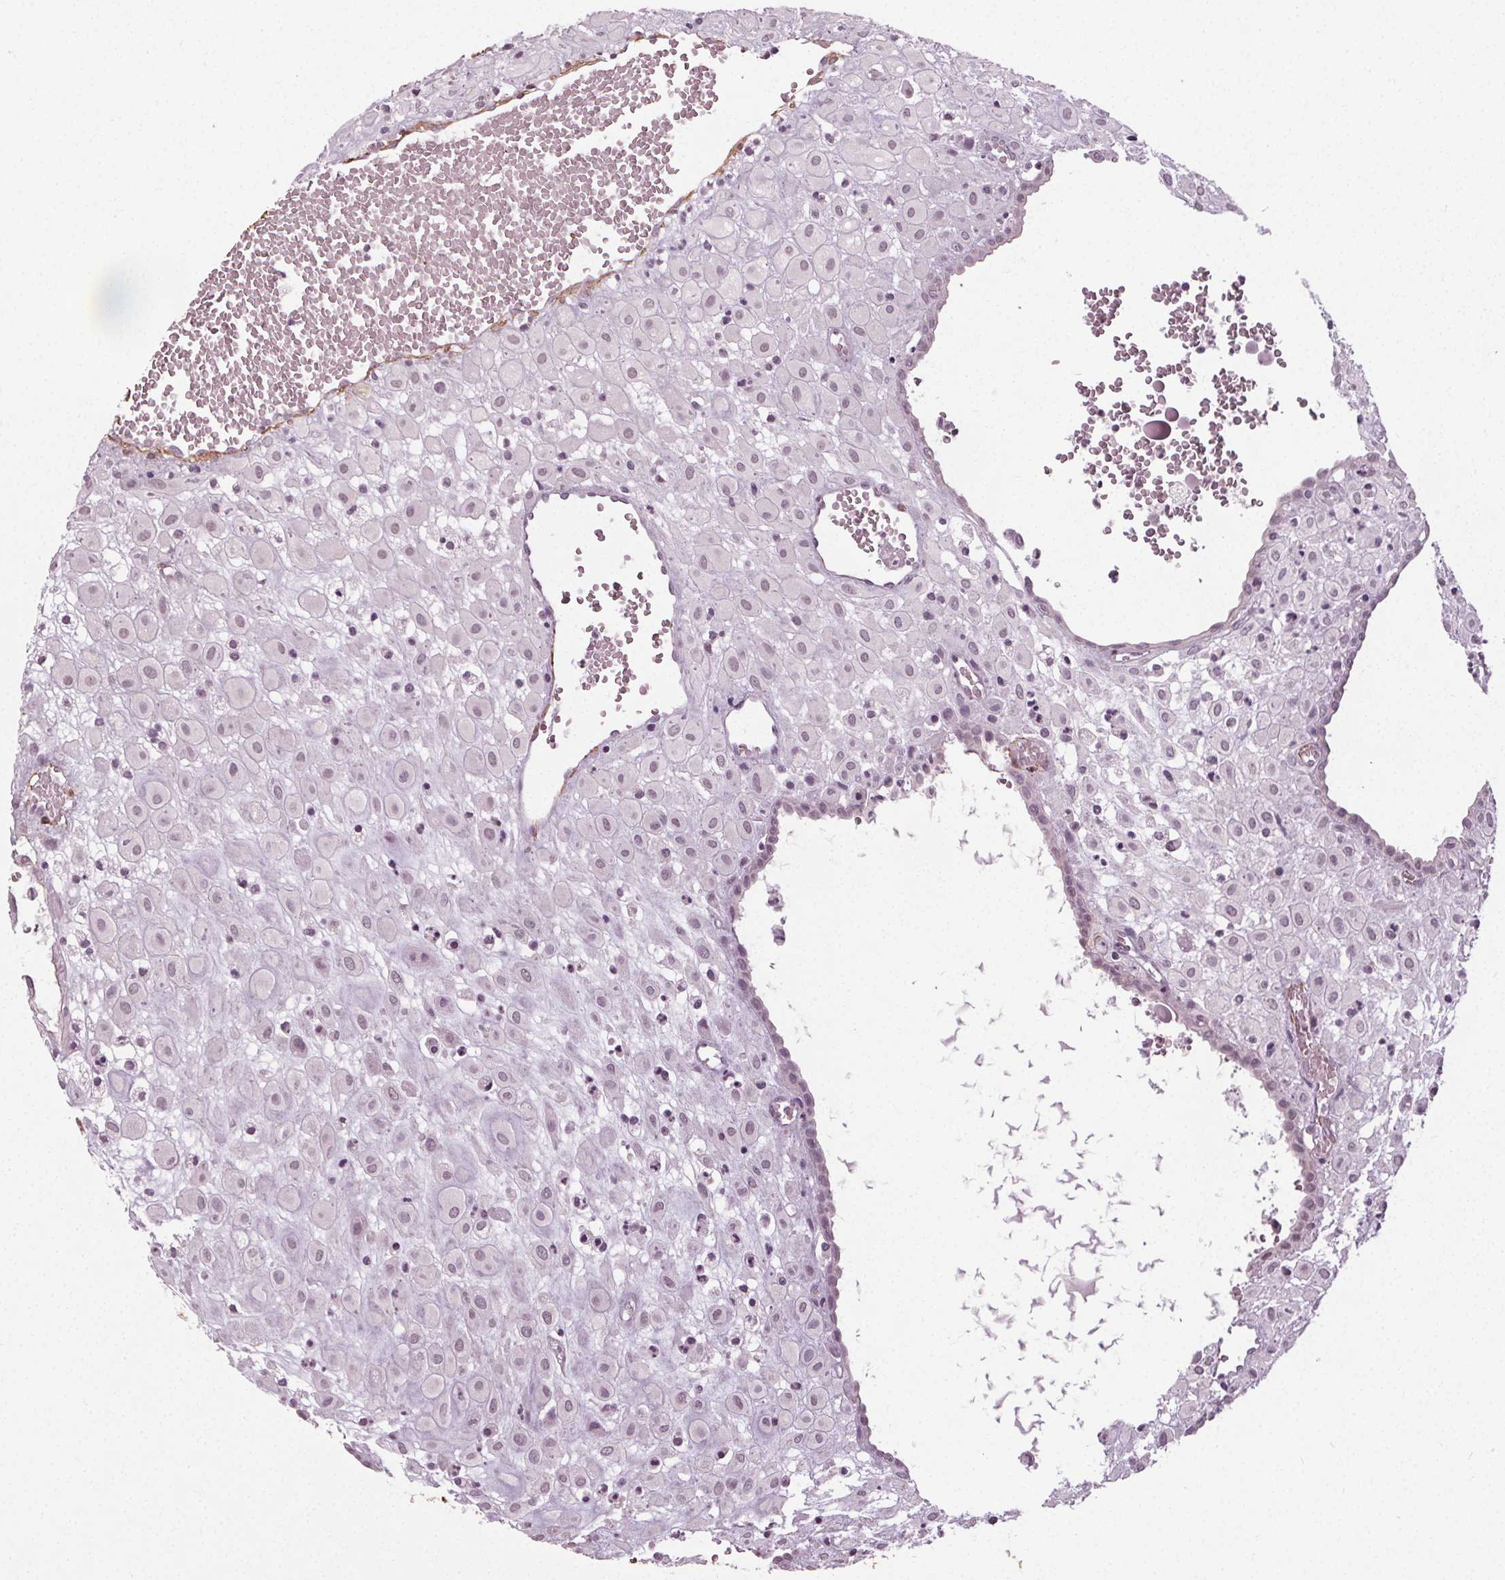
{"staining": {"intensity": "negative", "quantity": "none", "location": "none"}, "tissue": "placenta", "cell_type": "Decidual cells", "image_type": "normal", "snomed": [{"axis": "morphology", "description": "Normal tissue, NOS"}, {"axis": "topography", "description": "Placenta"}], "caption": "A high-resolution photomicrograph shows immunohistochemistry (IHC) staining of benign placenta, which demonstrates no significant positivity in decidual cells. (Immunohistochemistry, brightfield microscopy, high magnification).", "gene": "PKP1", "patient": {"sex": "female", "age": 24}}